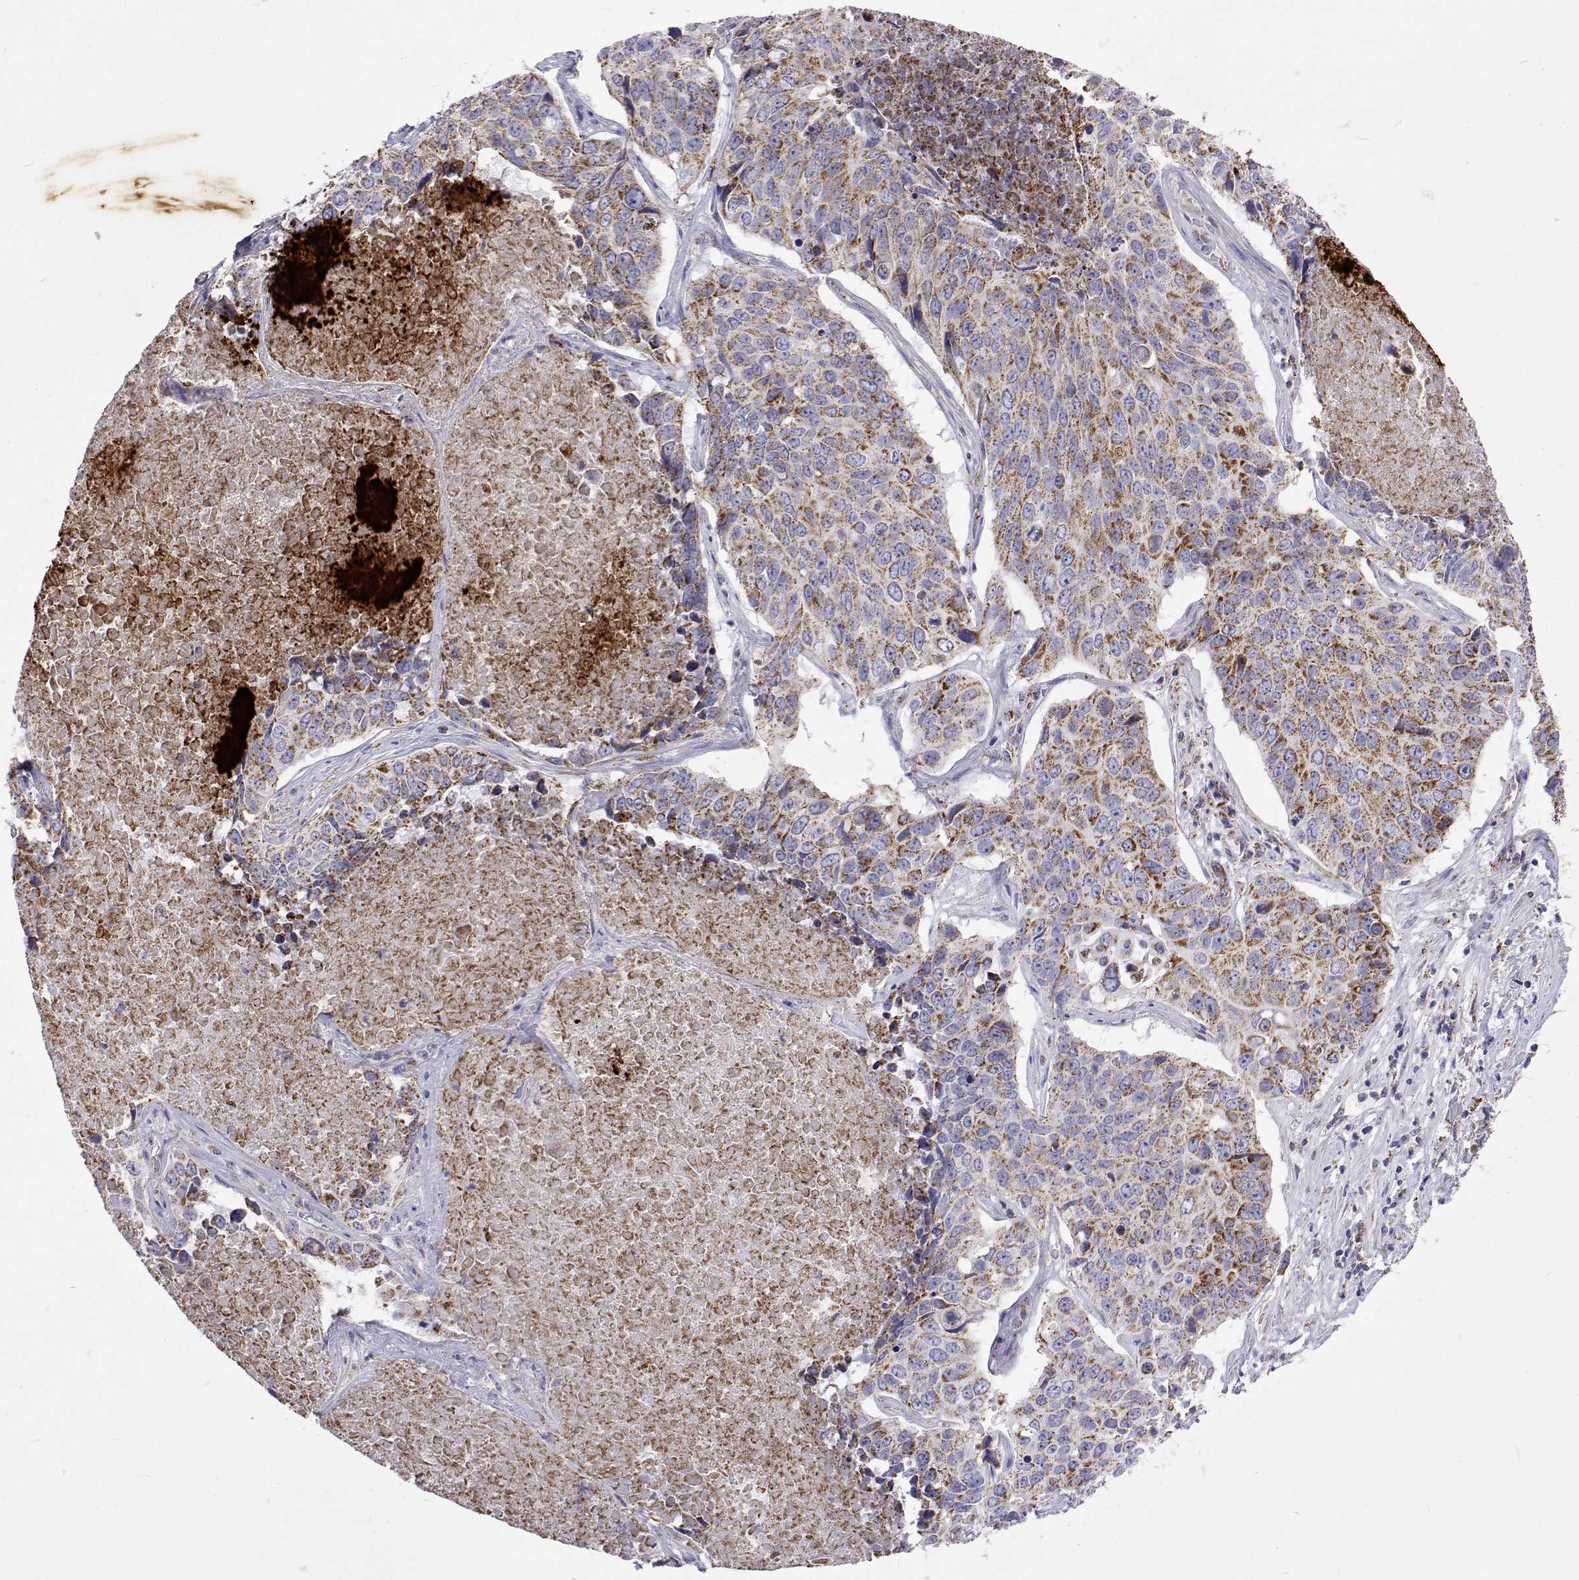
{"staining": {"intensity": "strong", "quantity": "25%-75%", "location": "cytoplasmic/membranous"}, "tissue": "lung cancer", "cell_type": "Tumor cells", "image_type": "cancer", "snomed": [{"axis": "morphology", "description": "Normal tissue, NOS"}, {"axis": "morphology", "description": "Squamous cell carcinoma, NOS"}, {"axis": "topography", "description": "Bronchus"}, {"axis": "topography", "description": "Lung"}], "caption": "Immunohistochemical staining of human squamous cell carcinoma (lung) shows strong cytoplasmic/membranous protein positivity in about 25%-75% of tumor cells.", "gene": "MCCC2", "patient": {"sex": "male", "age": 64}}